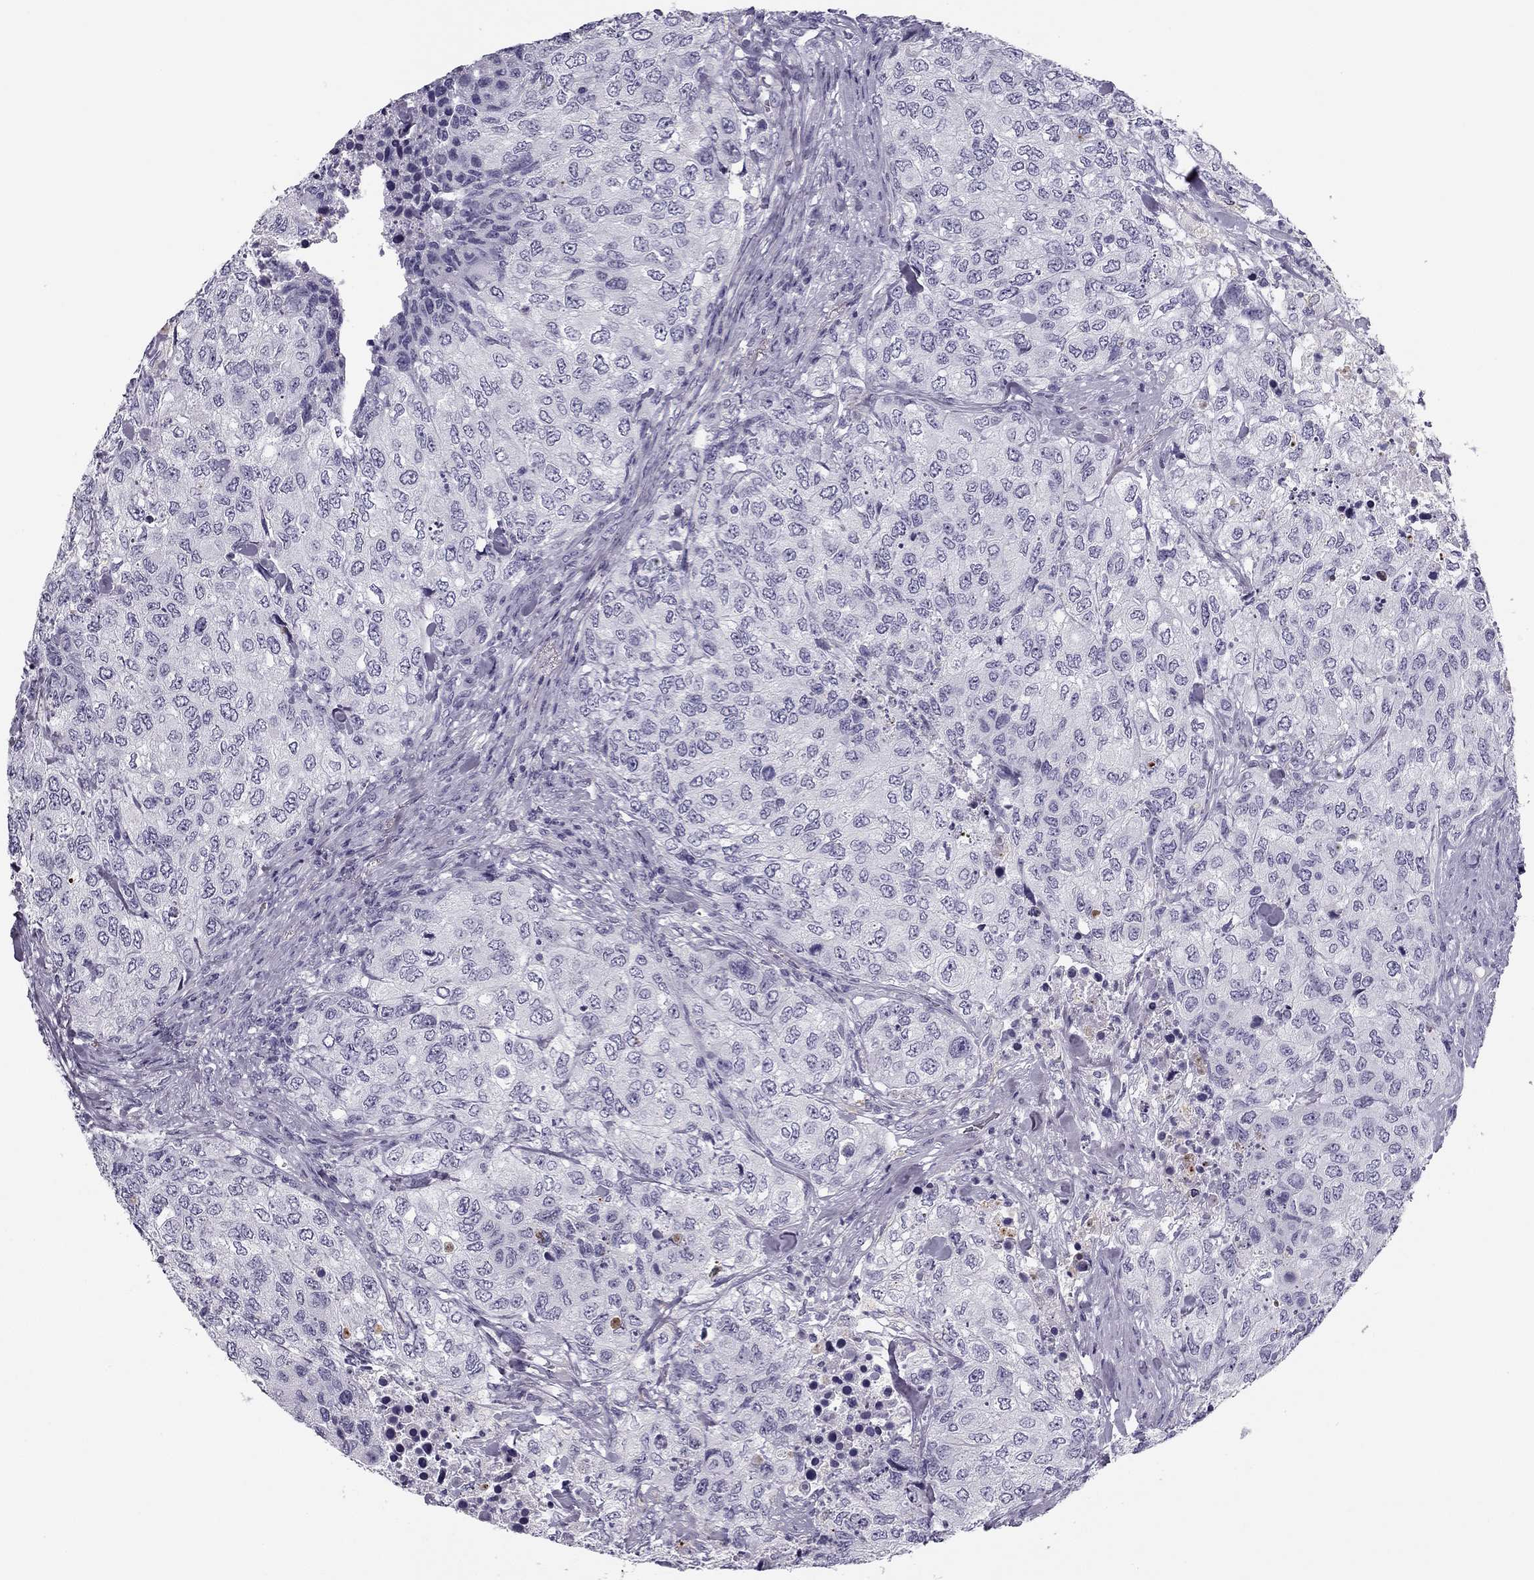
{"staining": {"intensity": "negative", "quantity": "none", "location": "none"}, "tissue": "urothelial cancer", "cell_type": "Tumor cells", "image_type": "cancer", "snomed": [{"axis": "morphology", "description": "Urothelial carcinoma, High grade"}, {"axis": "topography", "description": "Urinary bladder"}], "caption": "DAB immunohistochemical staining of human urothelial cancer demonstrates no significant staining in tumor cells.", "gene": "MC5R", "patient": {"sex": "female", "age": 78}}